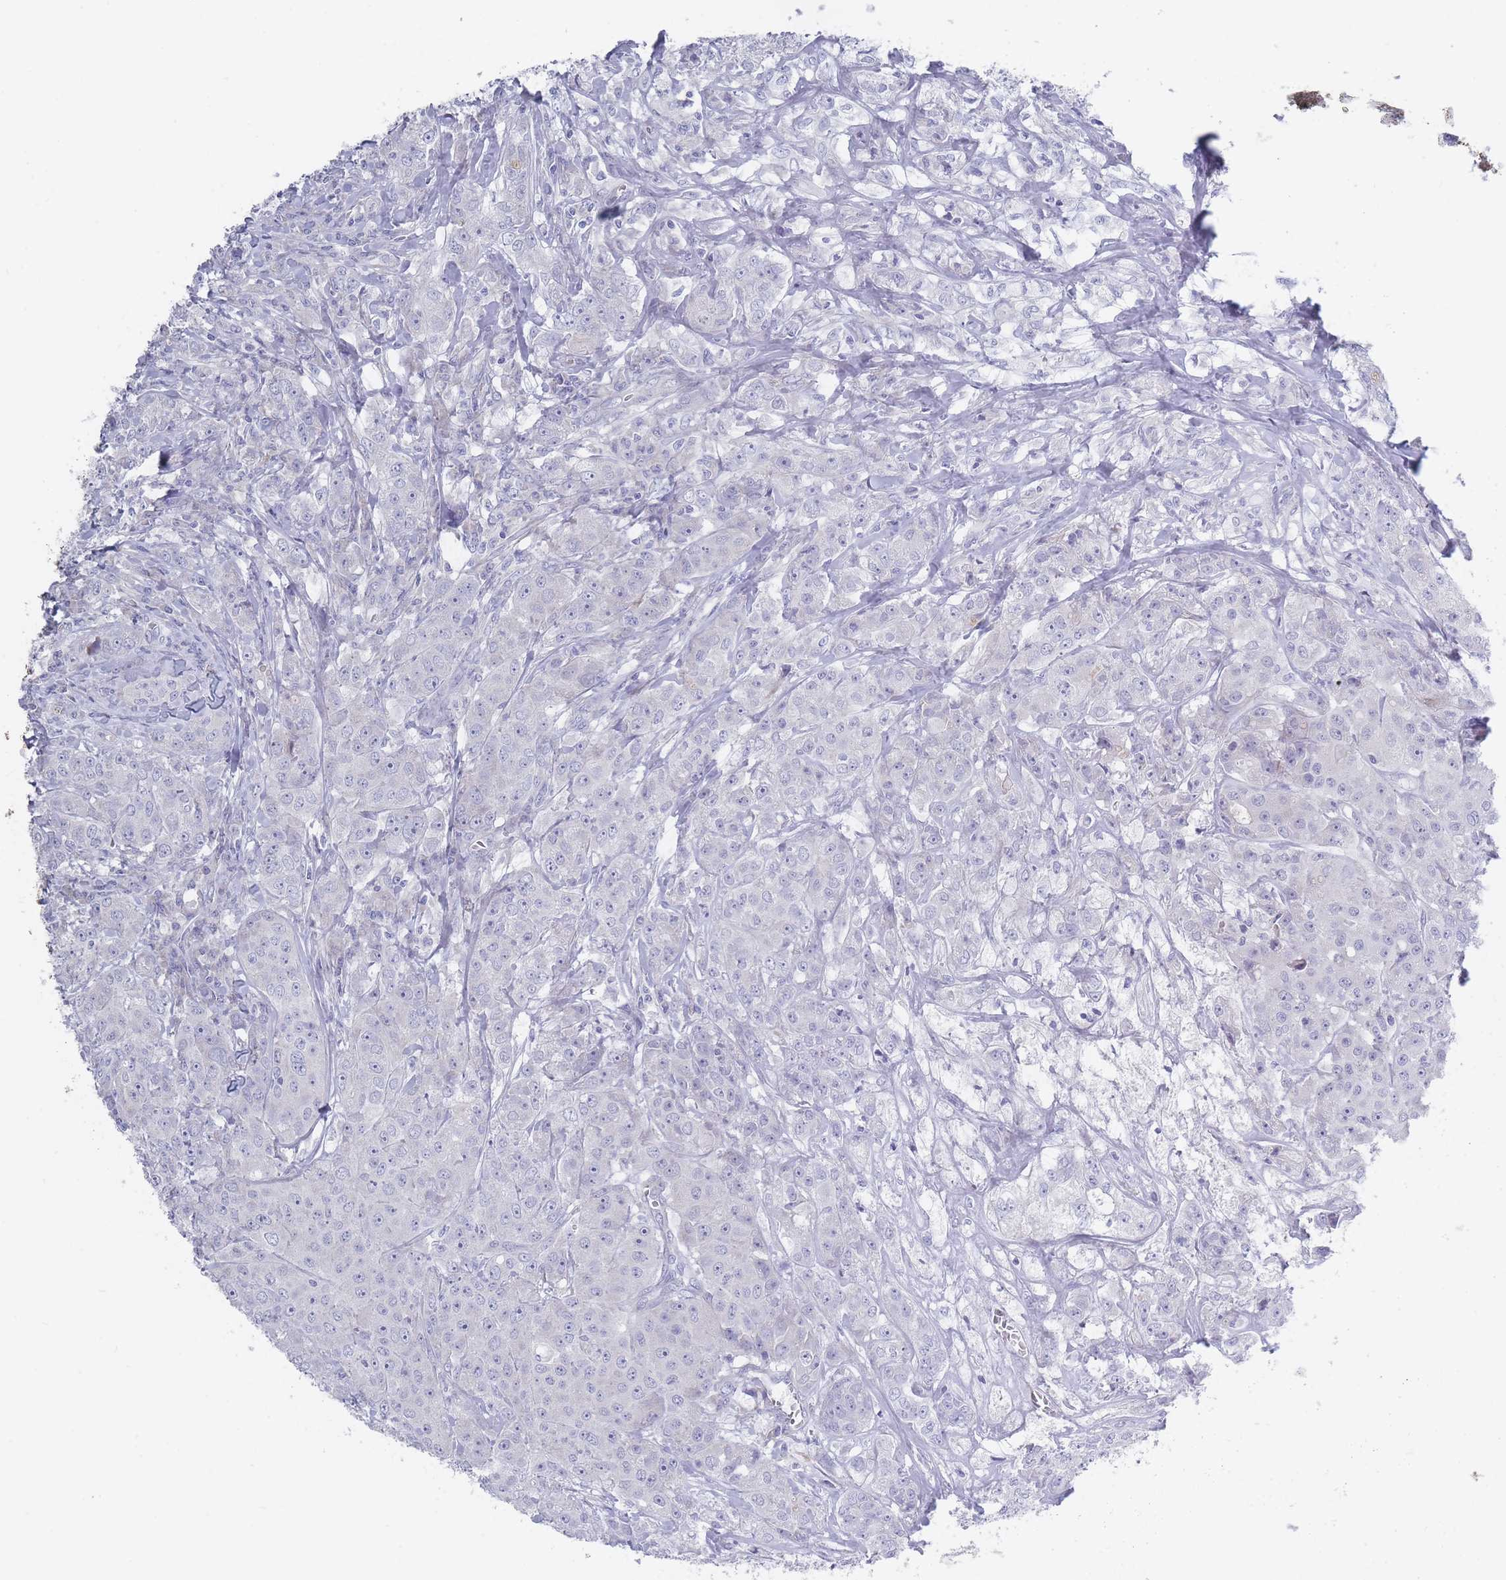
{"staining": {"intensity": "negative", "quantity": "none", "location": "none"}, "tissue": "breast cancer", "cell_type": "Tumor cells", "image_type": "cancer", "snomed": [{"axis": "morphology", "description": "Duct carcinoma"}, {"axis": "topography", "description": "Breast"}], "caption": "High power microscopy histopathology image of an immunohistochemistry image of breast cancer, revealing no significant expression in tumor cells. (DAB immunohistochemistry (IHC) visualized using brightfield microscopy, high magnification).", "gene": "PIGU", "patient": {"sex": "female", "age": 43}}